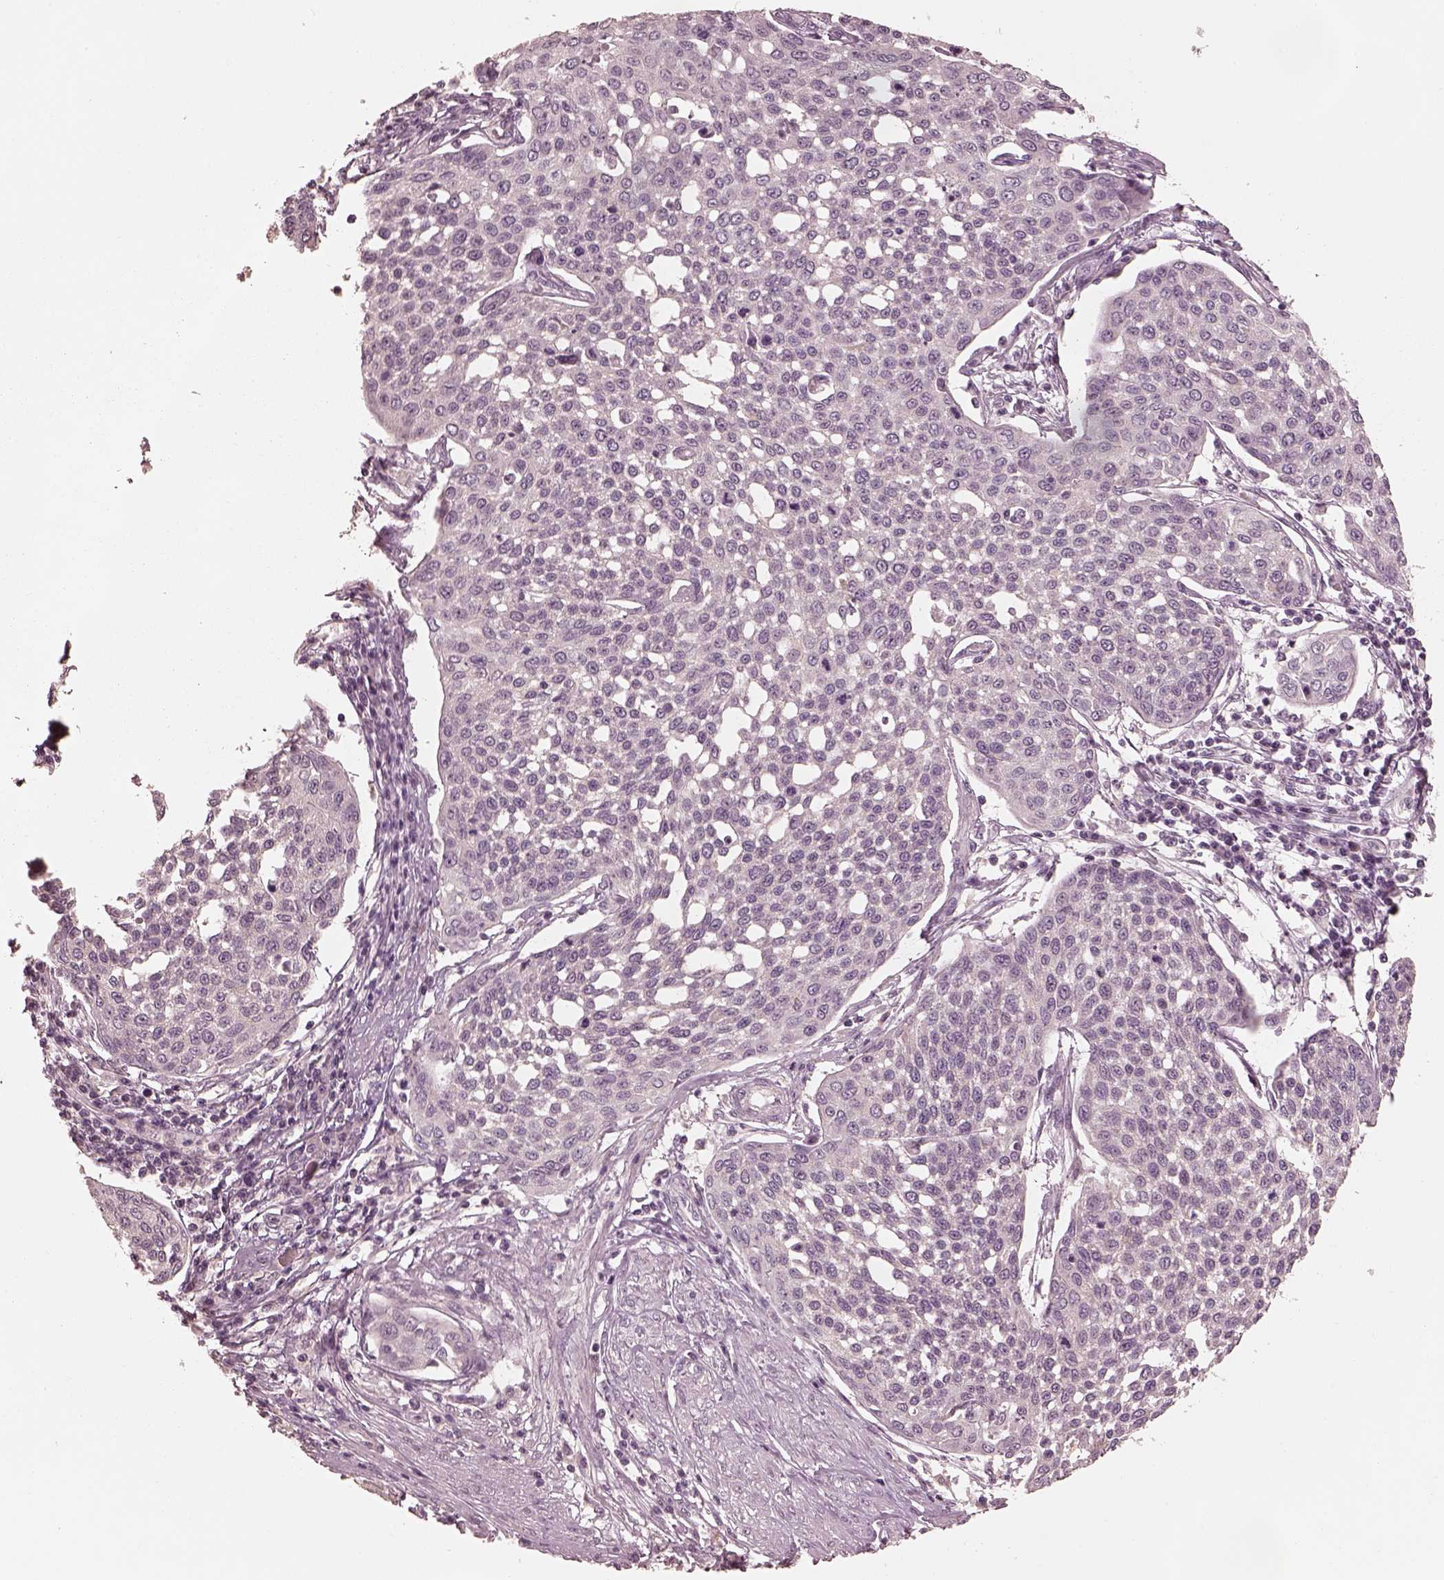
{"staining": {"intensity": "negative", "quantity": "none", "location": "none"}, "tissue": "cervical cancer", "cell_type": "Tumor cells", "image_type": "cancer", "snomed": [{"axis": "morphology", "description": "Squamous cell carcinoma, NOS"}, {"axis": "topography", "description": "Cervix"}], "caption": "IHC of human cervical cancer (squamous cell carcinoma) displays no expression in tumor cells. Brightfield microscopy of immunohistochemistry stained with DAB (3,3'-diaminobenzidine) (brown) and hematoxylin (blue), captured at high magnification.", "gene": "PRKACG", "patient": {"sex": "female", "age": 34}}